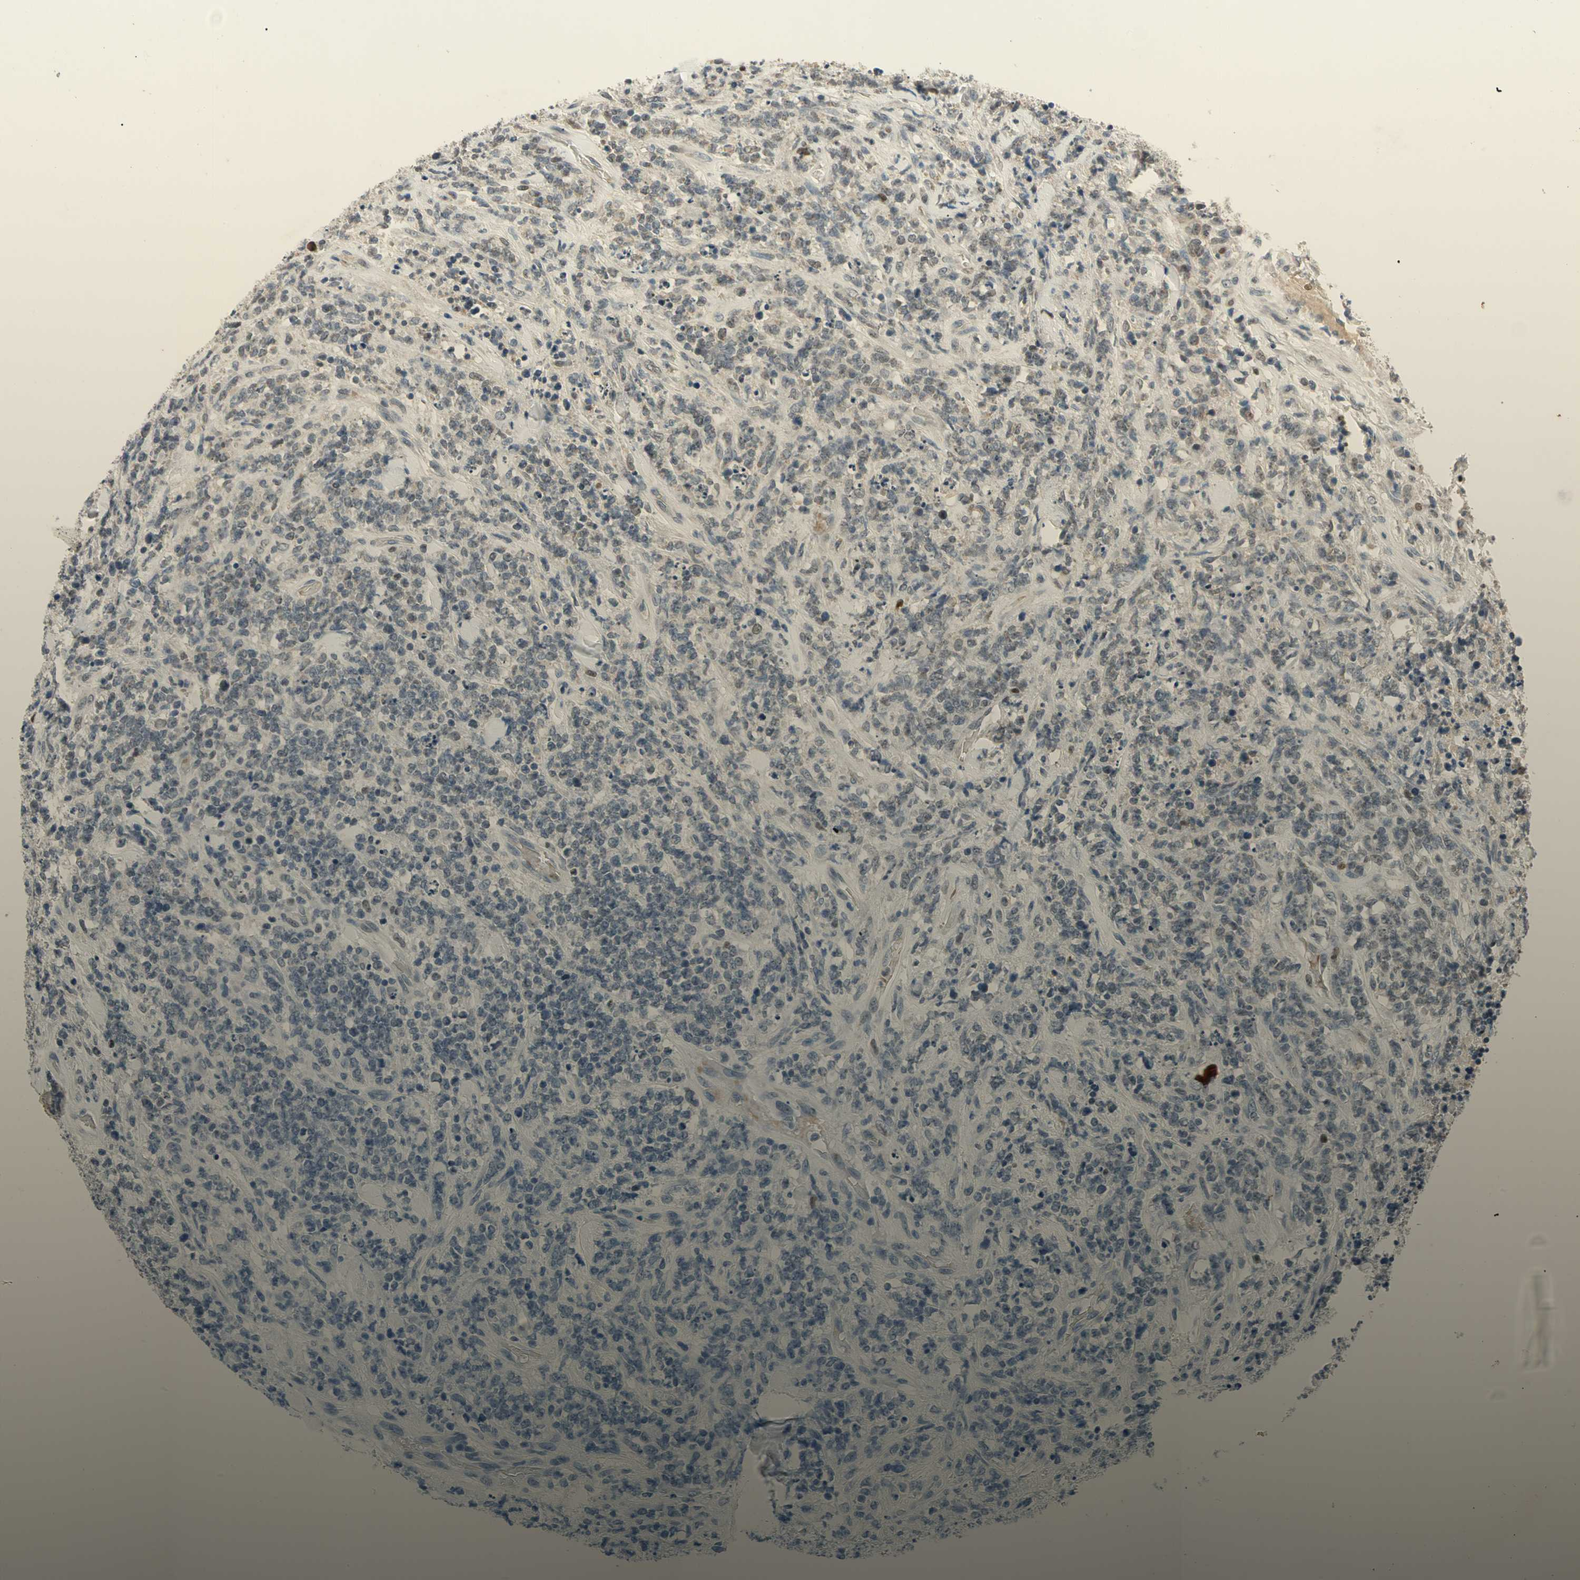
{"staining": {"intensity": "negative", "quantity": "none", "location": "none"}, "tissue": "lymphoma", "cell_type": "Tumor cells", "image_type": "cancer", "snomed": [{"axis": "morphology", "description": "Malignant lymphoma, non-Hodgkin's type, High grade"}, {"axis": "topography", "description": "Soft tissue"}], "caption": "Tumor cells are negative for brown protein staining in lymphoma. The staining is performed using DAB brown chromogen with nuclei counter-stained in using hematoxylin.", "gene": "RIOX2", "patient": {"sex": "male", "age": 18}}